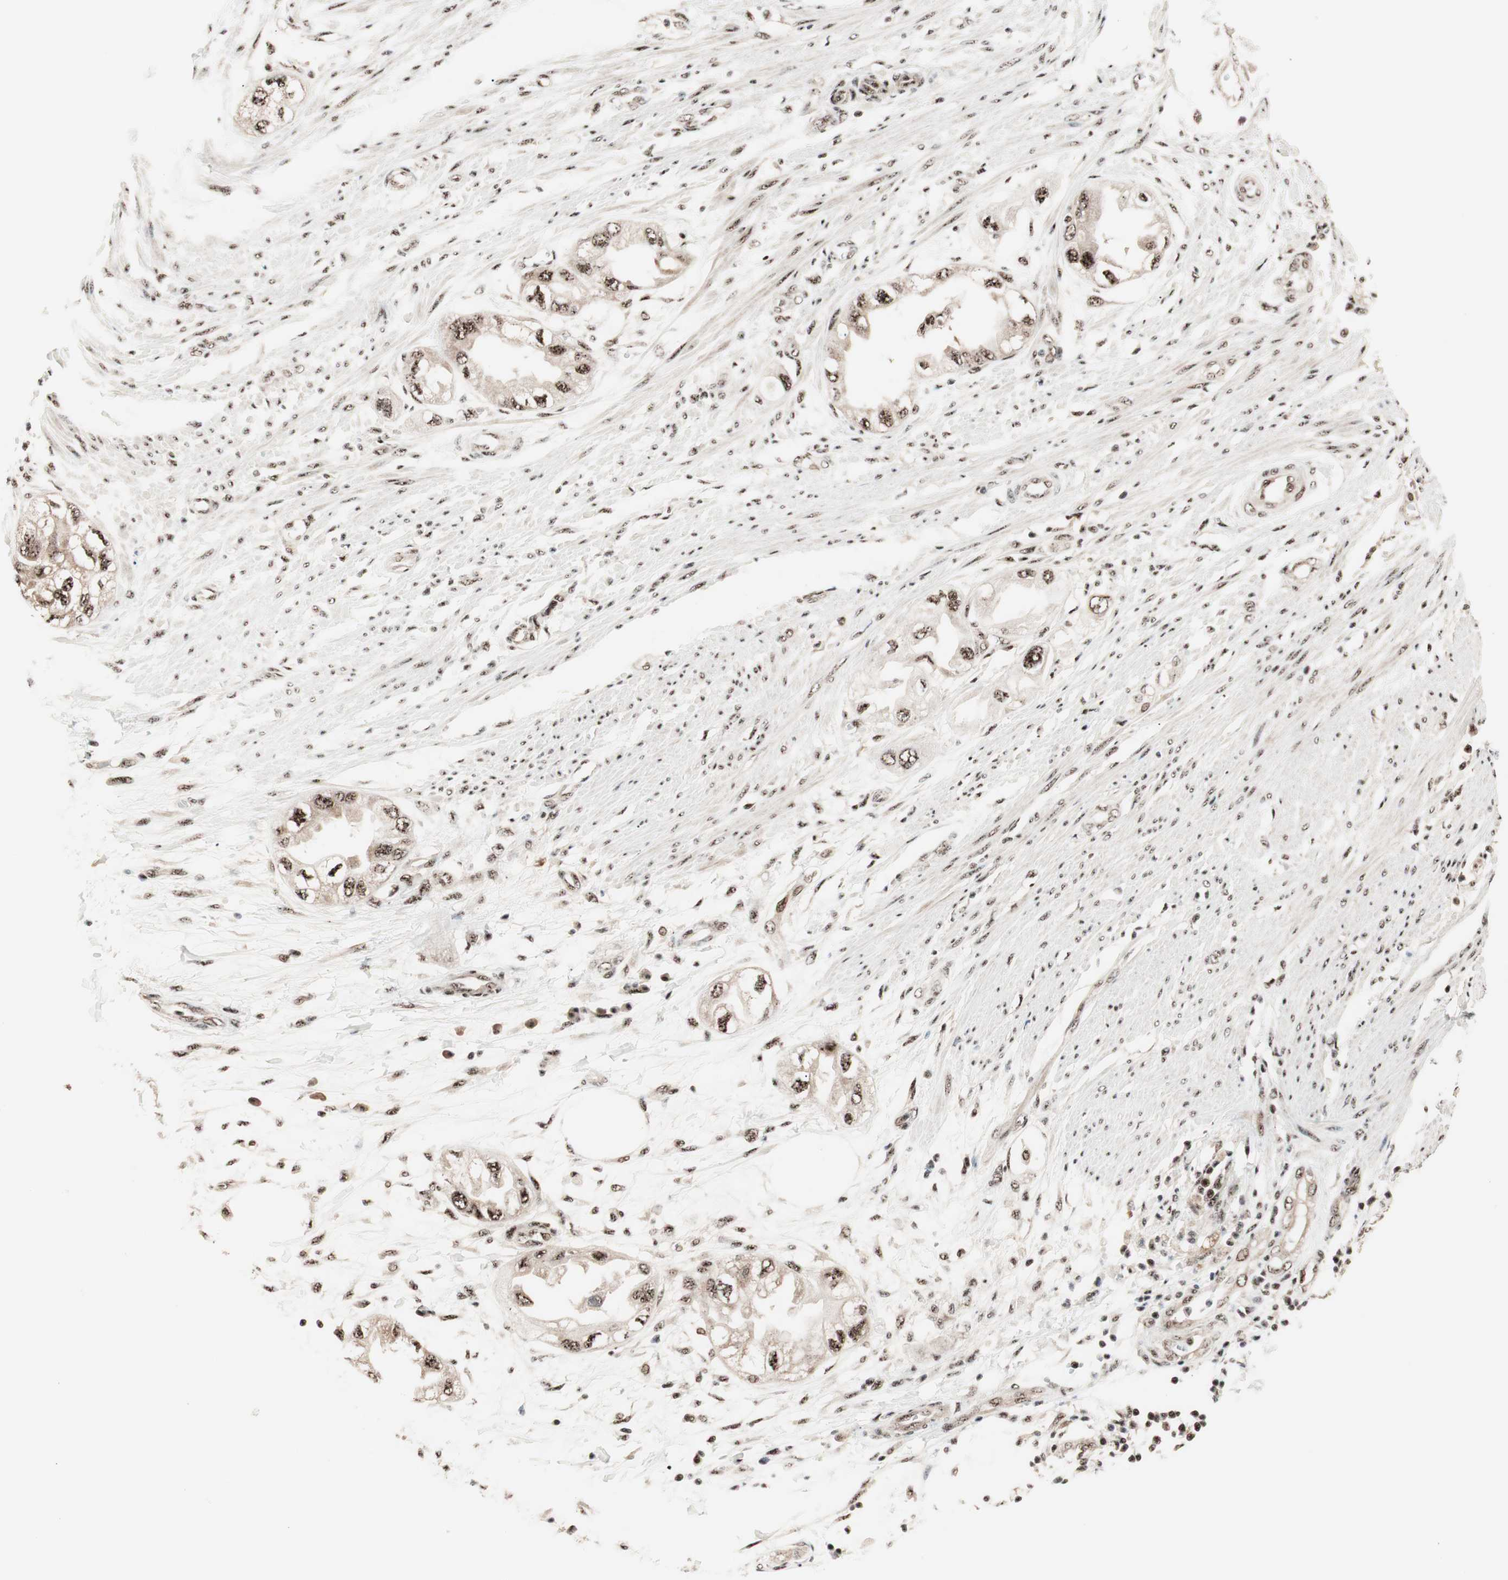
{"staining": {"intensity": "strong", "quantity": ">75%", "location": "nuclear"}, "tissue": "endometrial cancer", "cell_type": "Tumor cells", "image_type": "cancer", "snomed": [{"axis": "morphology", "description": "Adenocarcinoma, NOS"}, {"axis": "topography", "description": "Endometrium"}], "caption": "Immunohistochemistry (IHC) of endometrial cancer exhibits high levels of strong nuclear staining in about >75% of tumor cells. Ihc stains the protein in brown and the nuclei are stained blue.", "gene": "NR5A2", "patient": {"sex": "female", "age": 67}}